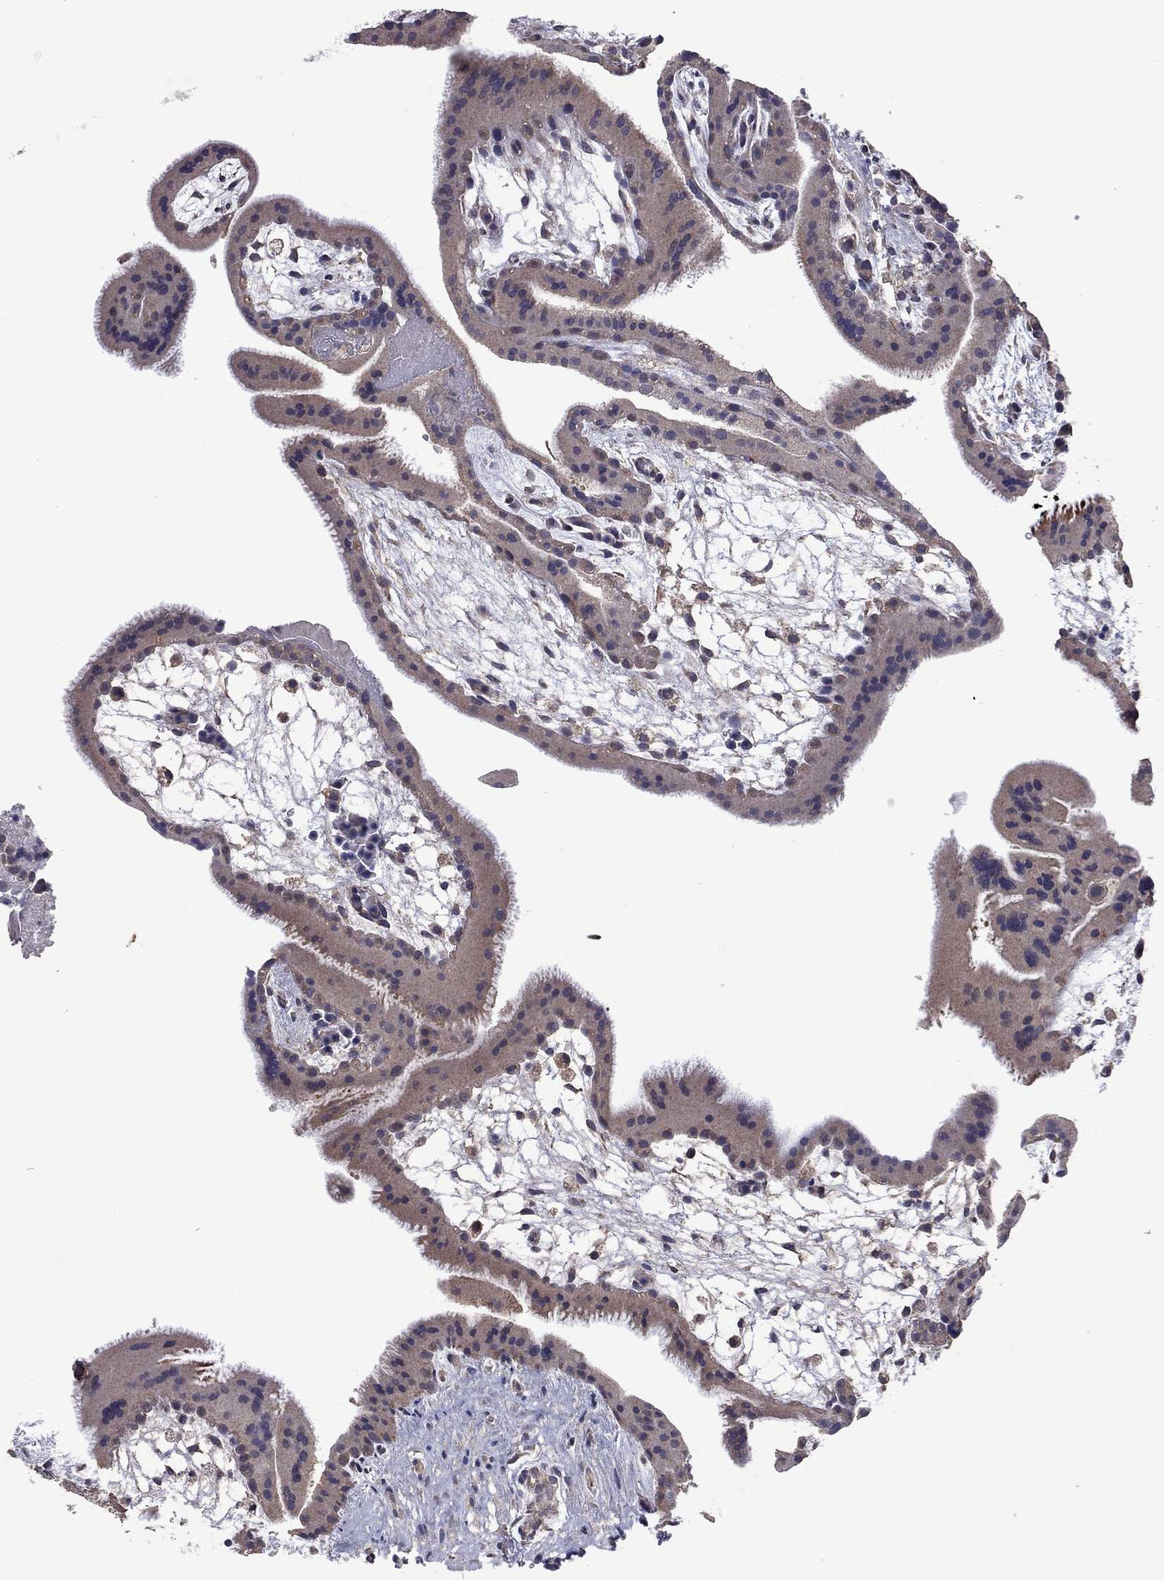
{"staining": {"intensity": "weak", "quantity": ">75%", "location": "cytoplasmic/membranous"}, "tissue": "placenta", "cell_type": "Decidual cells", "image_type": "normal", "snomed": [{"axis": "morphology", "description": "Normal tissue, NOS"}, {"axis": "topography", "description": "Placenta"}], "caption": "Benign placenta reveals weak cytoplasmic/membranous expression in approximately >75% of decidual cells (DAB IHC with brightfield microscopy, high magnification)..", "gene": "TSNARE1", "patient": {"sex": "female", "age": 19}}